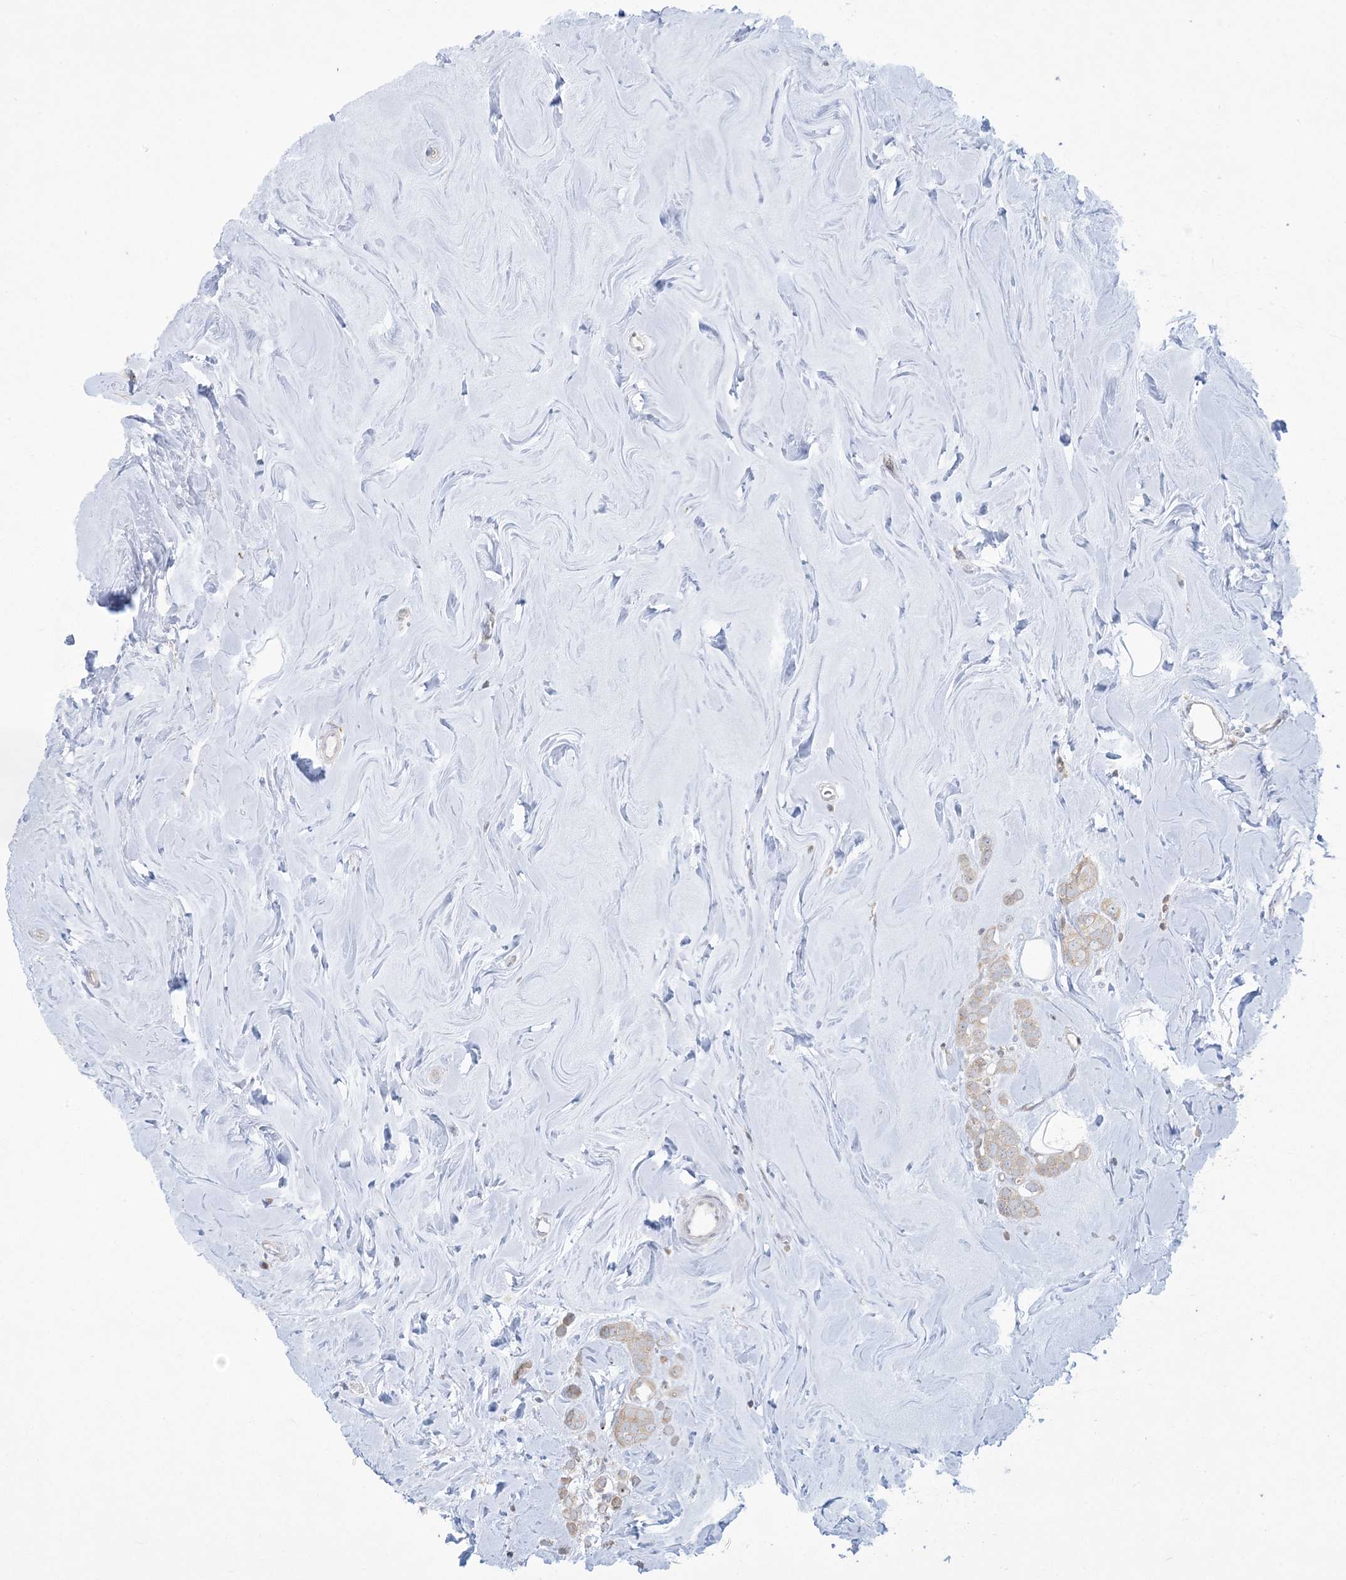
{"staining": {"intensity": "weak", "quantity": ">75%", "location": "cytoplasmic/membranous"}, "tissue": "breast cancer", "cell_type": "Tumor cells", "image_type": "cancer", "snomed": [{"axis": "morphology", "description": "Lobular carcinoma"}, {"axis": "topography", "description": "Breast"}], "caption": "Breast cancer was stained to show a protein in brown. There is low levels of weak cytoplasmic/membranous staining in about >75% of tumor cells.", "gene": "SLAMF9", "patient": {"sex": "female", "age": 47}}